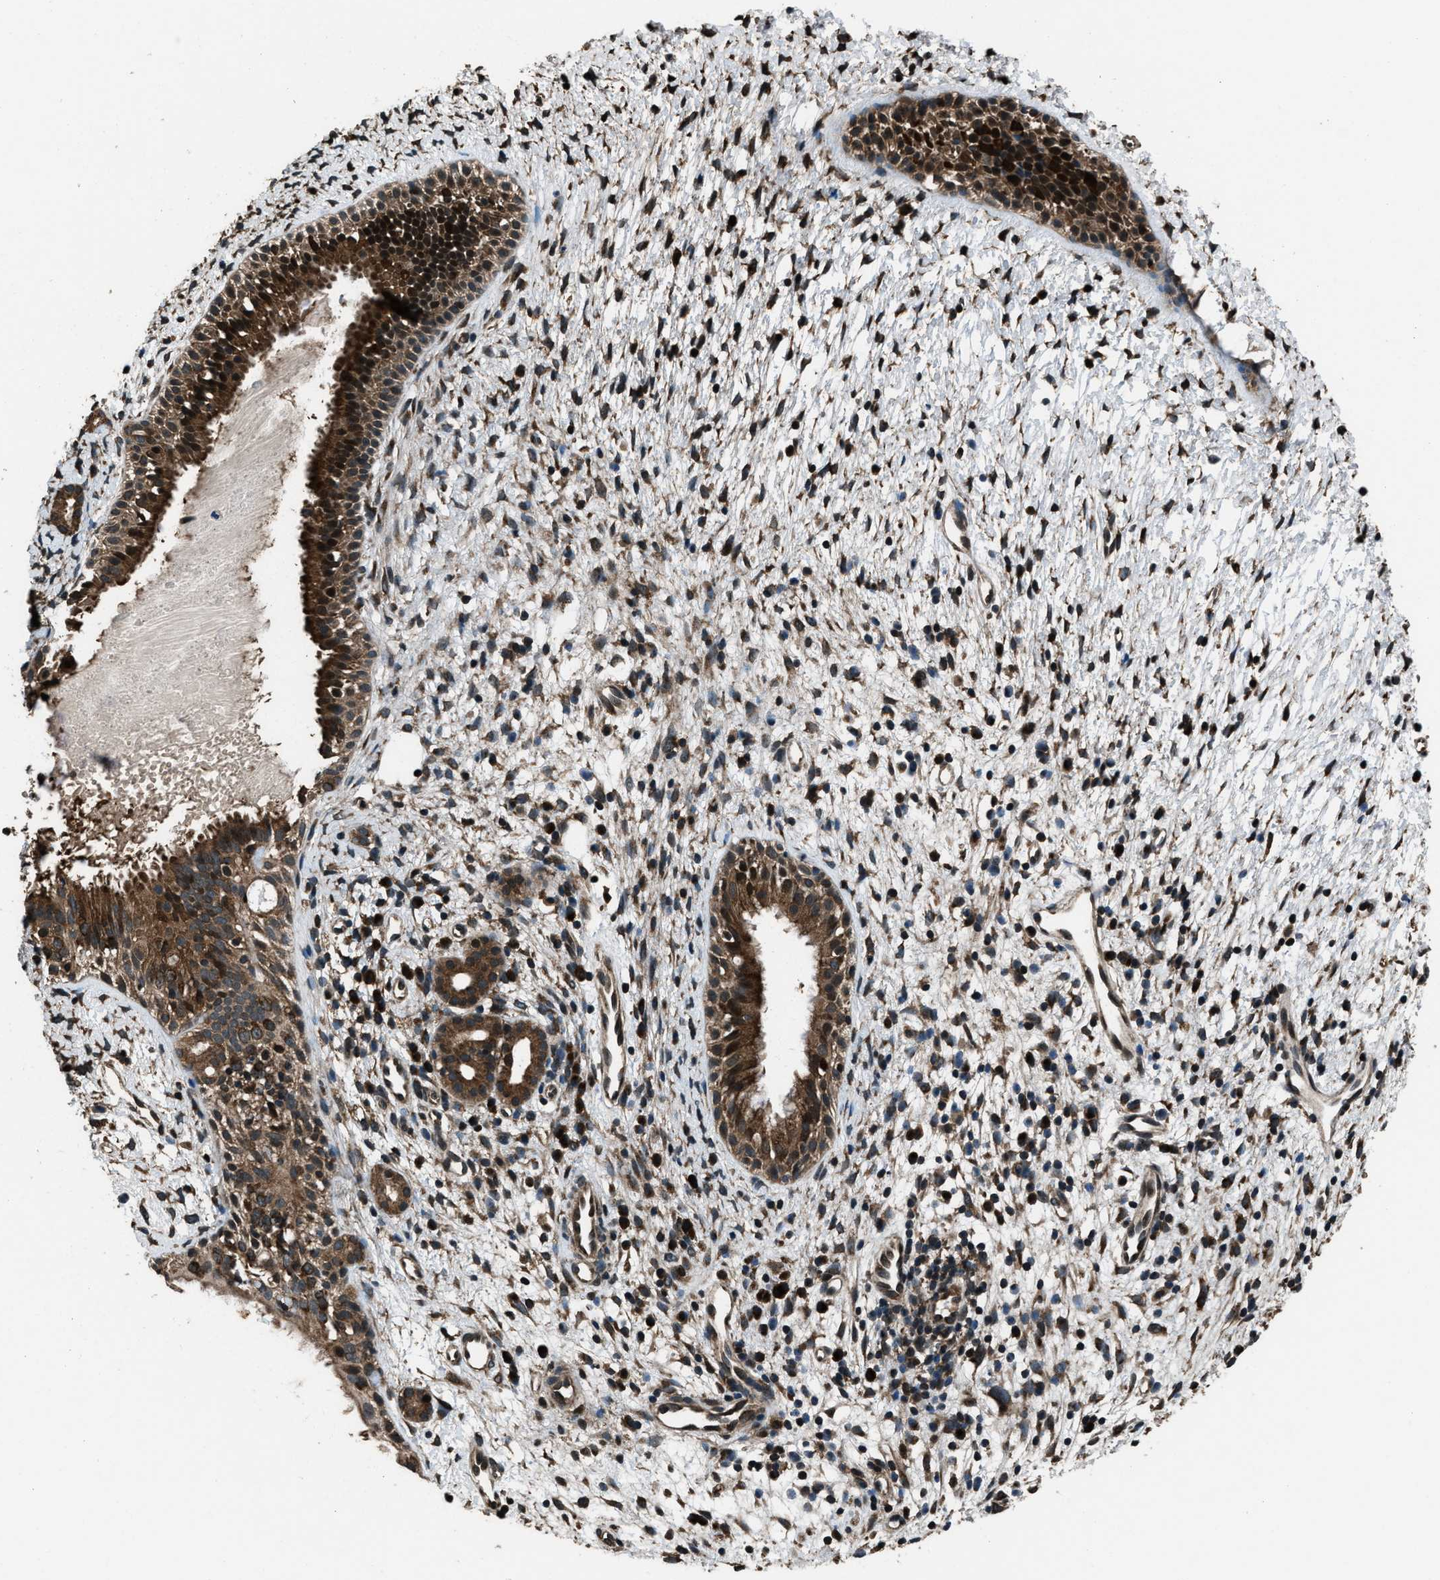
{"staining": {"intensity": "strong", "quantity": ">75%", "location": "cytoplasmic/membranous,nuclear"}, "tissue": "nasopharynx", "cell_type": "Respiratory epithelial cells", "image_type": "normal", "snomed": [{"axis": "morphology", "description": "Normal tissue, NOS"}, {"axis": "topography", "description": "Nasopharynx"}], "caption": "Benign nasopharynx was stained to show a protein in brown. There is high levels of strong cytoplasmic/membranous,nuclear staining in about >75% of respiratory epithelial cells. (DAB IHC, brown staining for protein, blue staining for nuclei).", "gene": "TRIM4", "patient": {"sex": "male", "age": 22}}